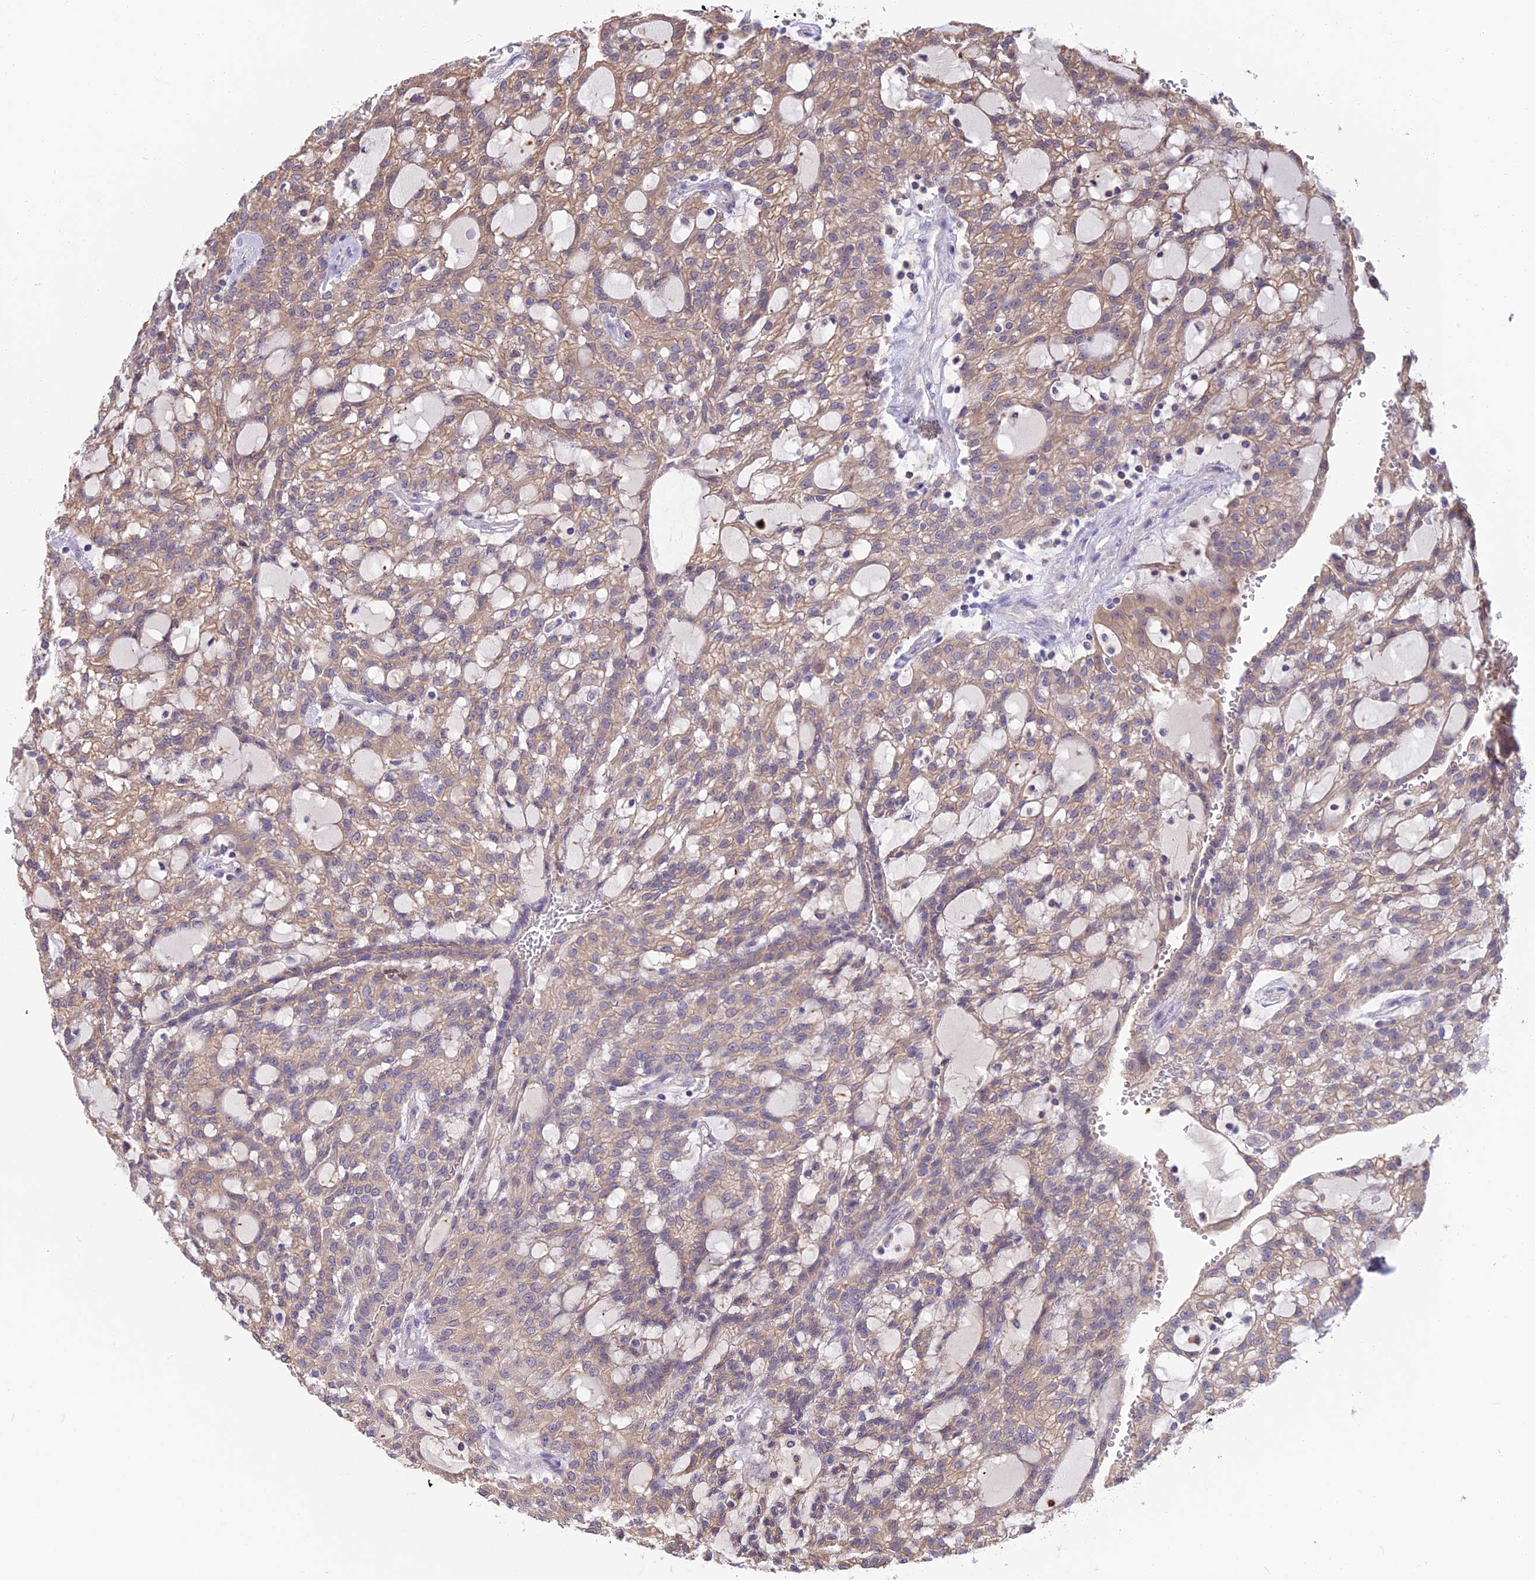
{"staining": {"intensity": "moderate", "quantity": "25%-75%", "location": "cytoplasmic/membranous"}, "tissue": "renal cancer", "cell_type": "Tumor cells", "image_type": "cancer", "snomed": [{"axis": "morphology", "description": "Adenocarcinoma, NOS"}, {"axis": "topography", "description": "Kidney"}], "caption": "Tumor cells display medium levels of moderate cytoplasmic/membranous staining in about 25%-75% of cells in human renal adenocarcinoma.", "gene": "SNAP91", "patient": {"sex": "male", "age": 63}}